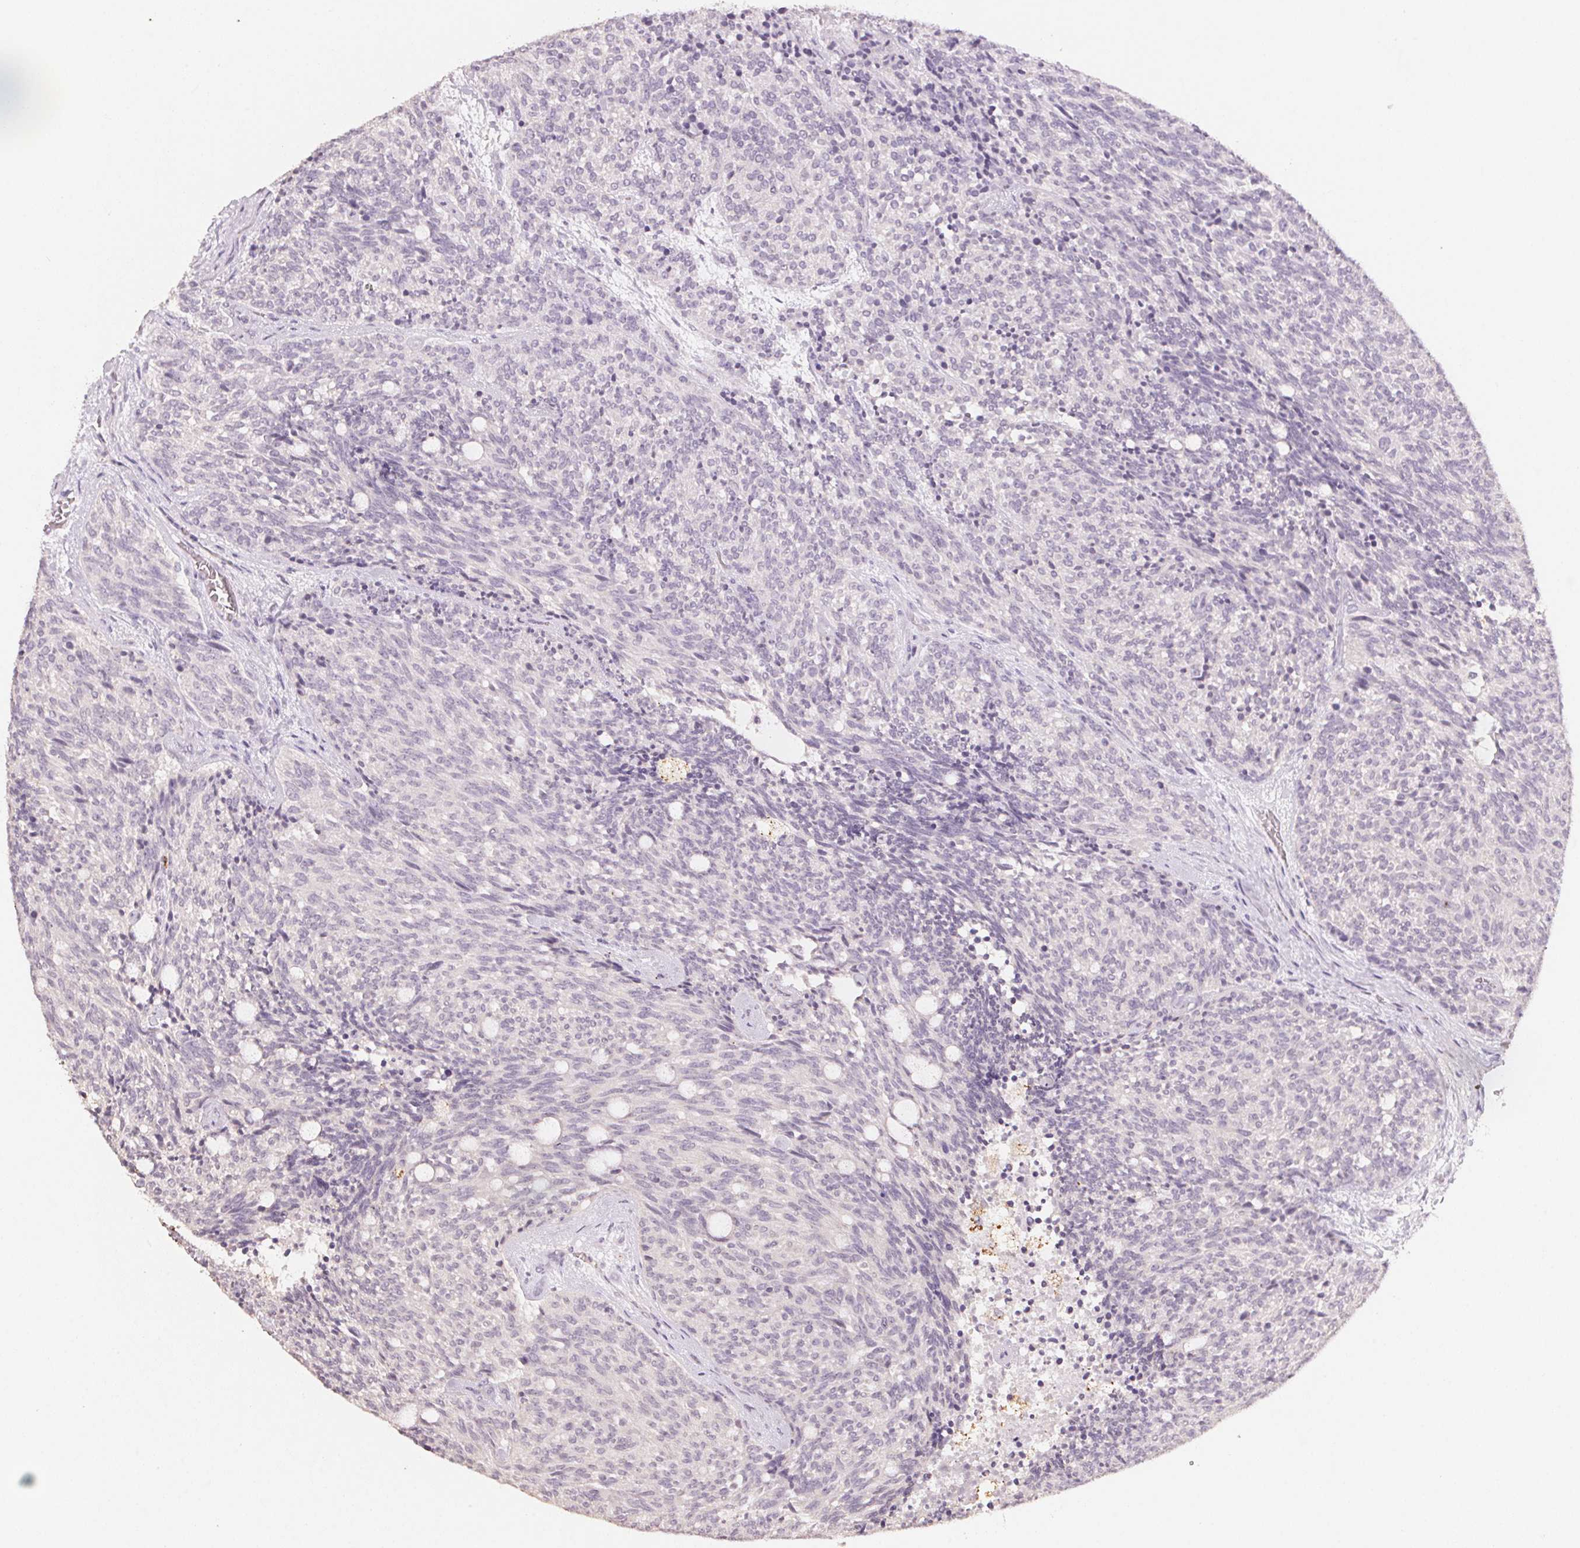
{"staining": {"intensity": "negative", "quantity": "none", "location": "none"}, "tissue": "carcinoid", "cell_type": "Tumor cells", "image_type": "cancer", "snomed": [{"axis": "morphology", "description": "Carcinoid, malignant, NOS"}, {"axis": "topography", "description": "Pancreas"}], "caption": "This is an immunohistochemistry image of malignant carcinoid. There is no staining in tumor cells.", "gene": "CXCL5", "patient": {"sex": "female", "age": 54}}